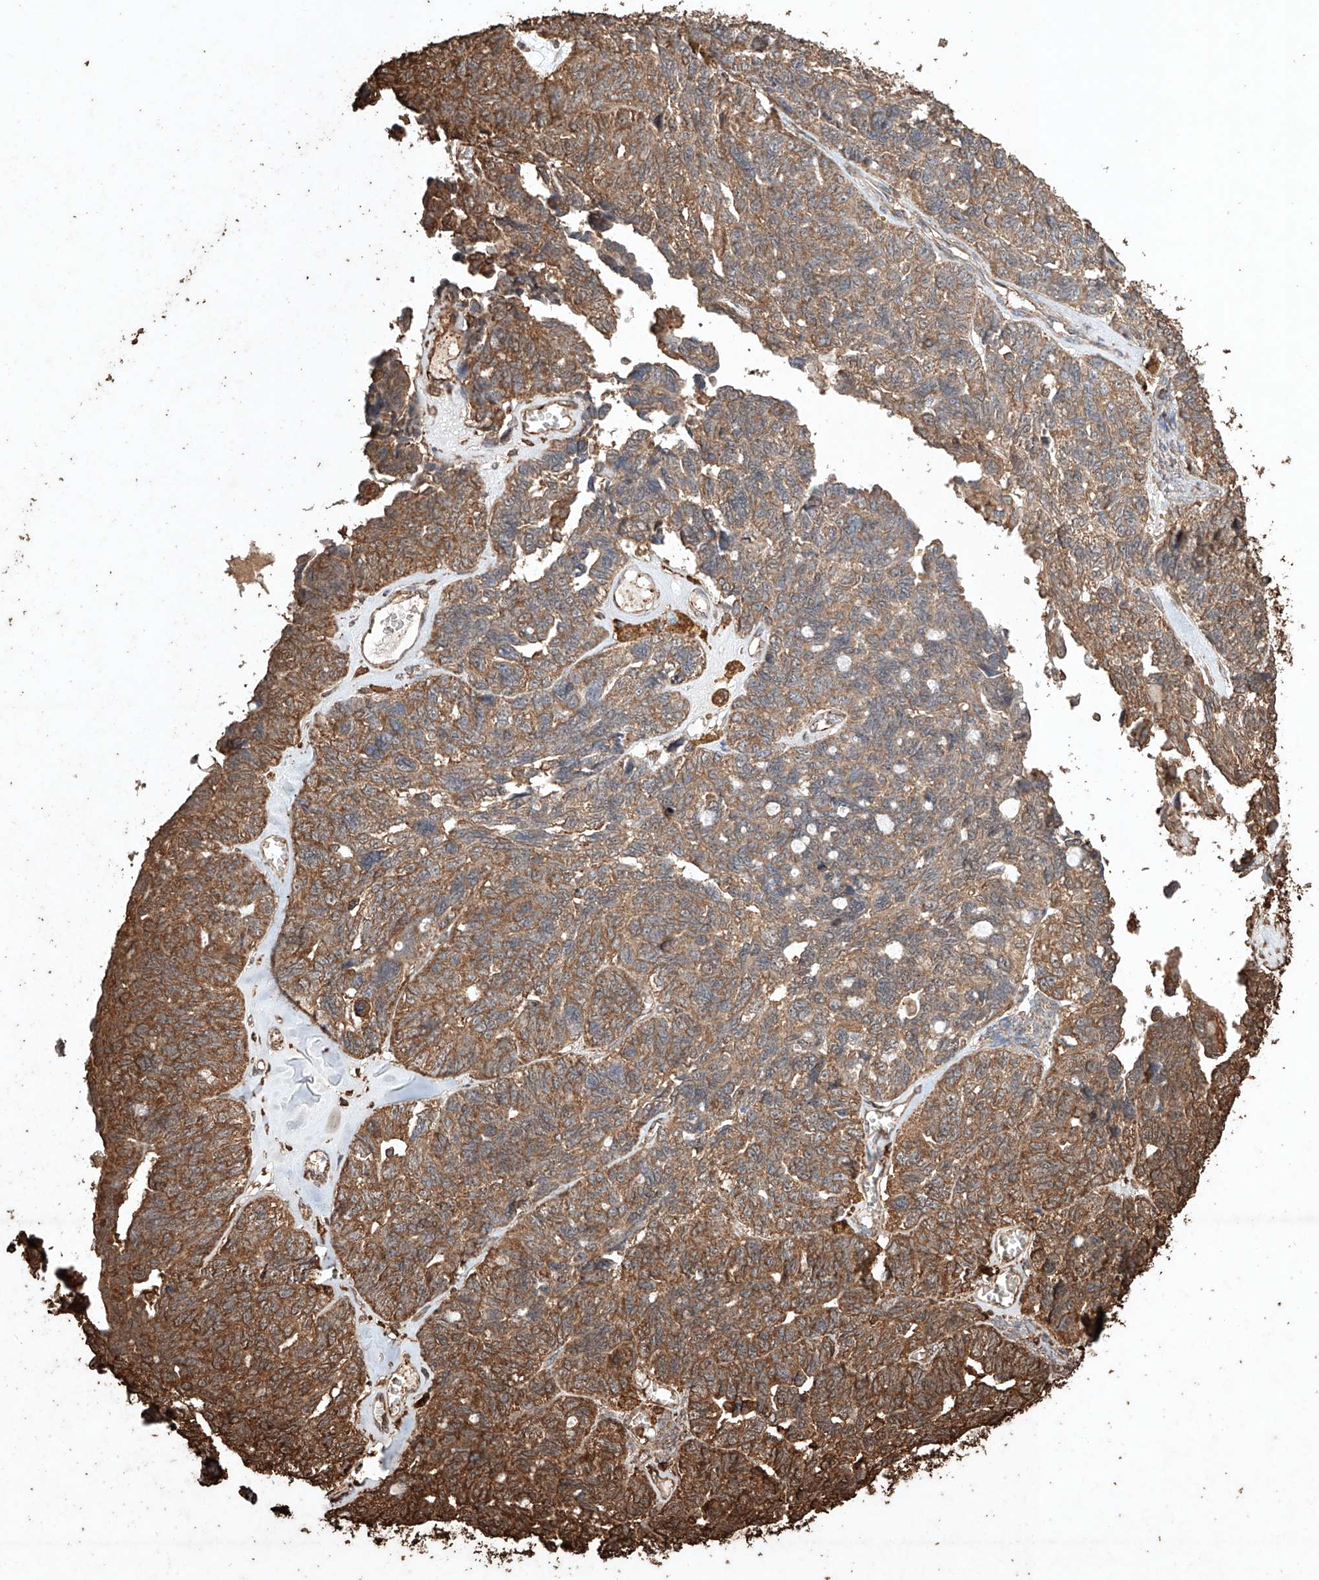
{"staining": {"intensity": "moderate", "quantity": ">75%", "location": "cytoplasmic/membranous"}, "tissue": "ovarian cancer", "cell_type": "Tumor cells", "image_type": "cancer", "snomed": [{"axis": "morphology", "description": "Cystadenocarcinoma, serous, NOS"}, {"axis": "topography", "description": "Ovary"}], "caption": "Immunohistochemical staining of human serous cystadenocarcinoma (ovarian) displays medium levels of moderate cytoplasmic/membranous staining in approximately >75% of tumor cells.", "gene": "M6PR", "patient": {"sex": "female", "age": 79}}